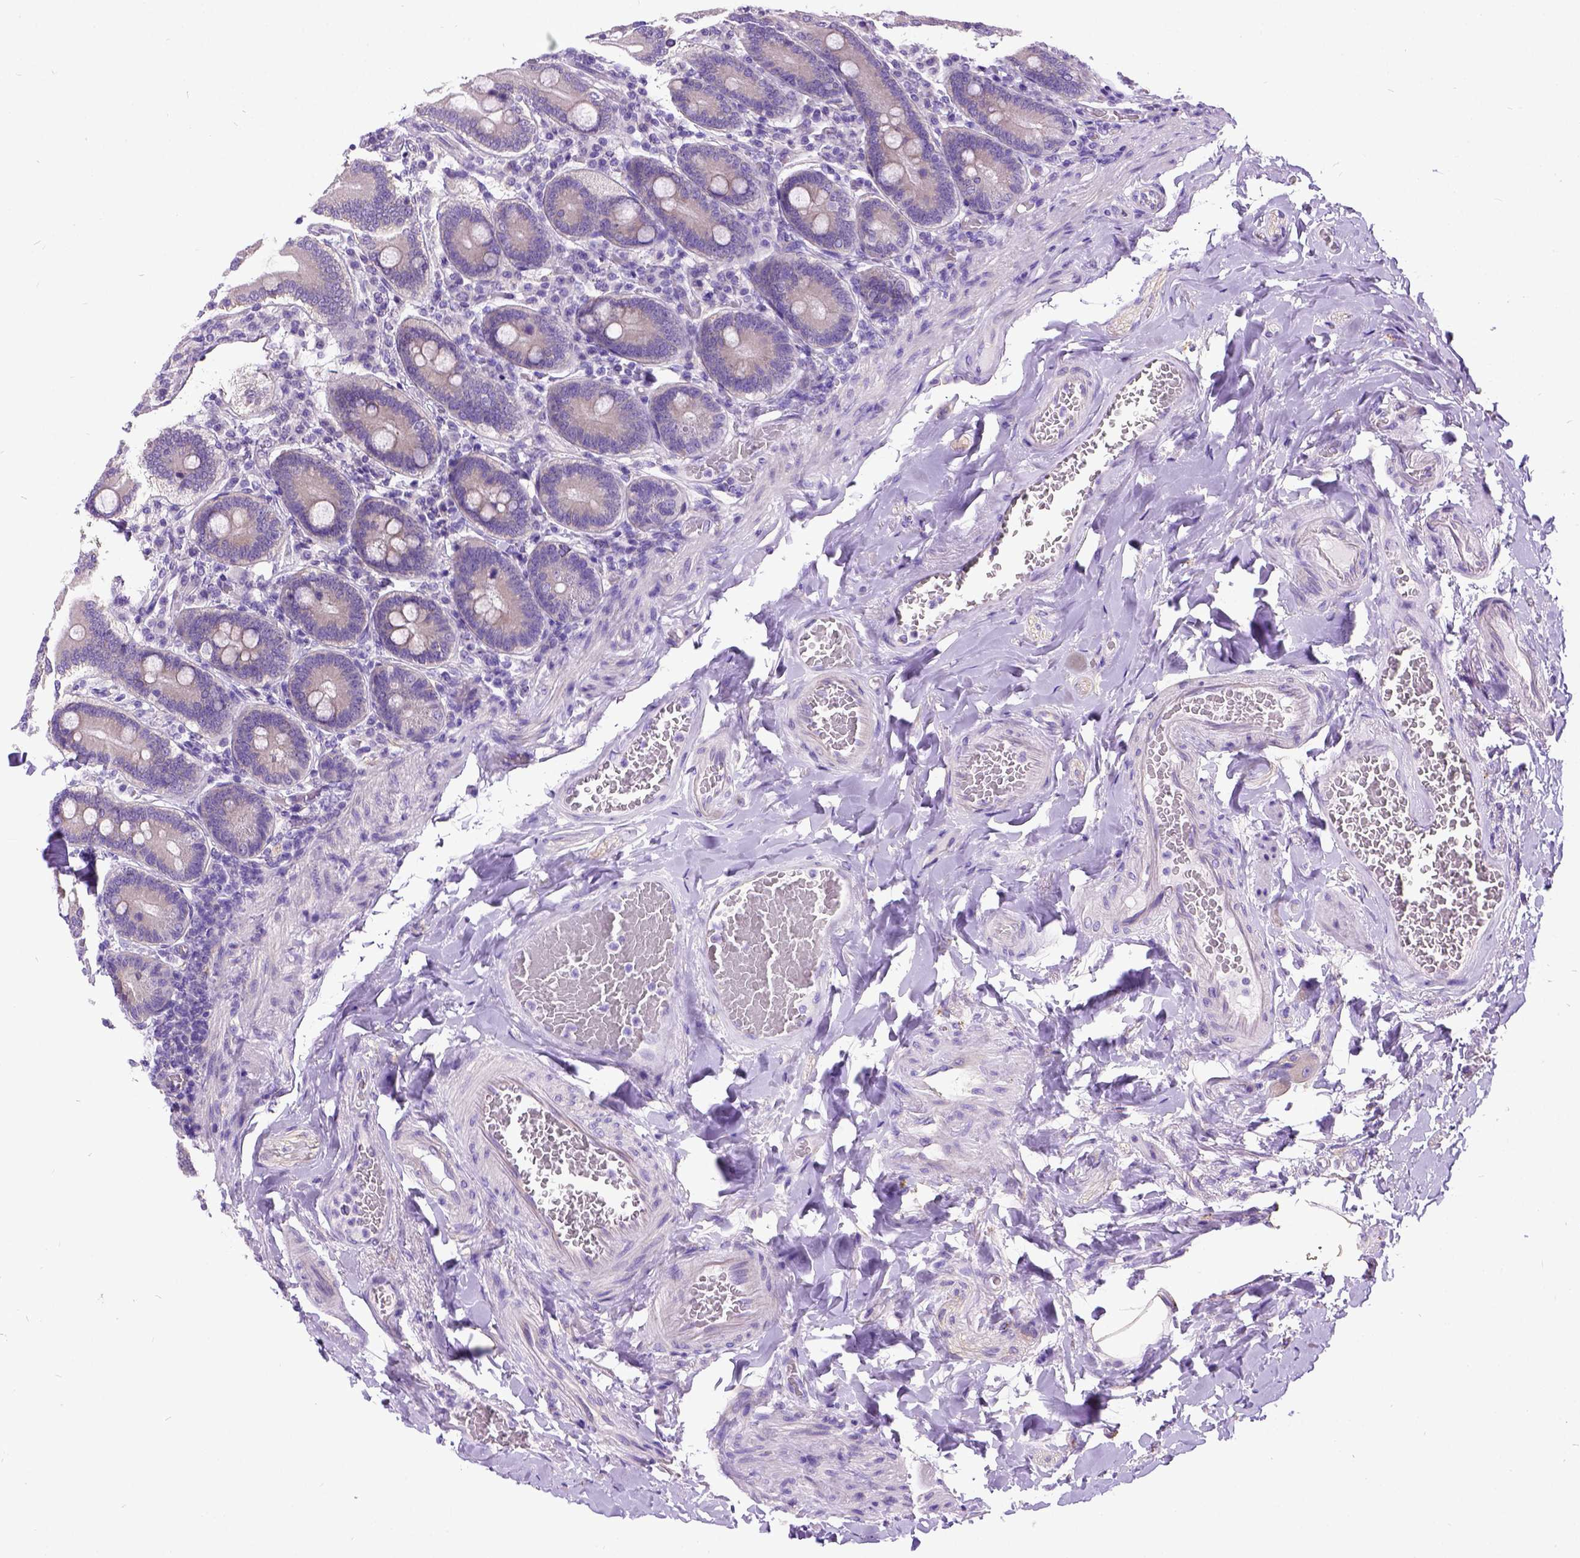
{"staining": {"intensity": "weak", "quantity": "25%-75%", "location": "cytoplasmic/membranous"}, "tissue": "duodenum", "cell_type": "Glandular cells", "image_type": "normal", "snomed": [{"axis": "morphology", "description": "Normal tissue, NOS"}, {"axis": "topography", "description": "Duodenum"}], "caption": "Immunohistochemistry of unremarkable human duodenum reveals low levels of weak cytoplasmic/membranous positivity in approximately 25%-75% of glandular cells.", "gene": "CFAP54", "patient": {"sex": "female", "age": 62}}